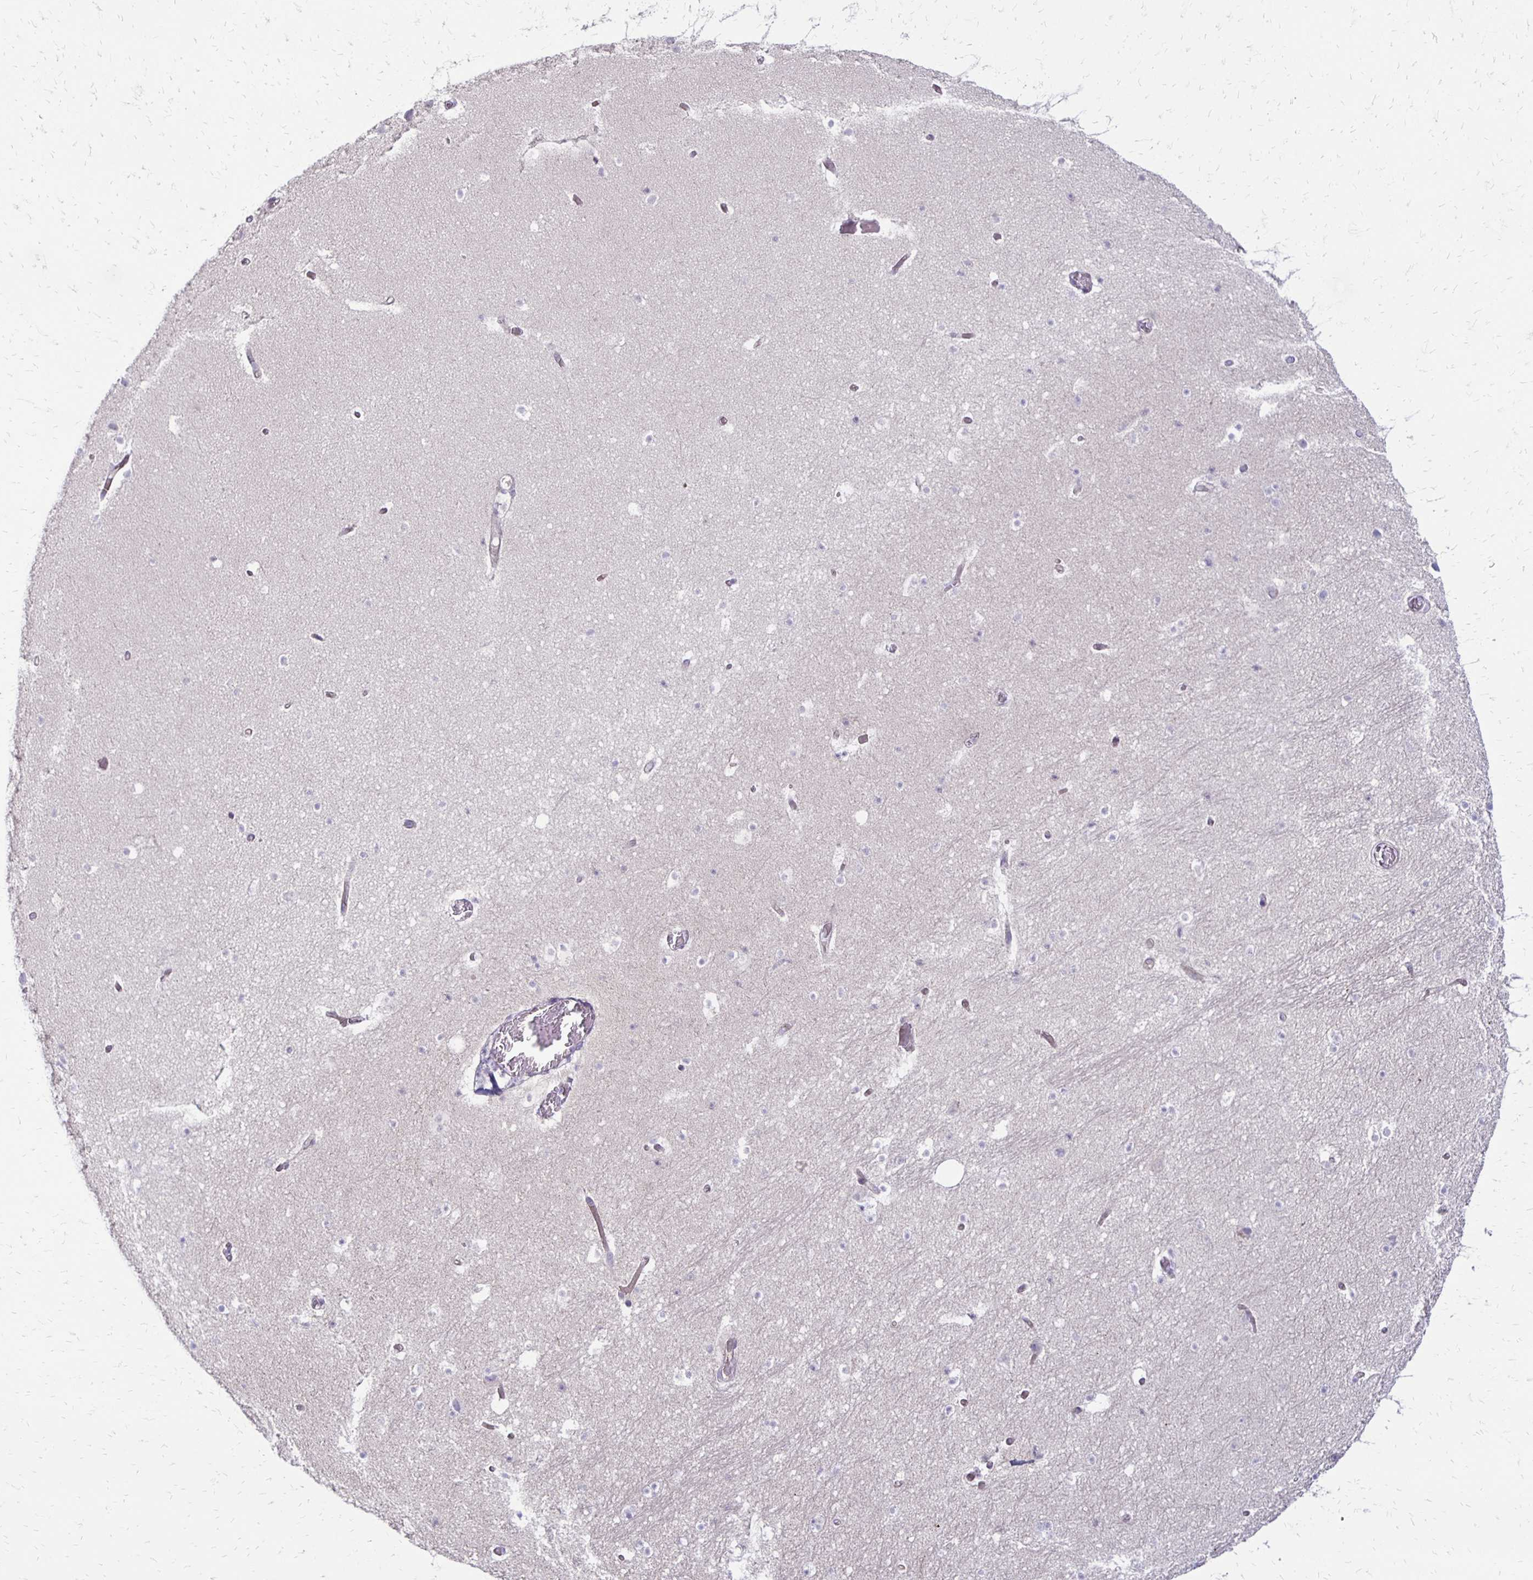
{"staining": {"intensity": "negative", "quantity": "none", "location": "none"}, "tissue": "hippocampus", "cell_type": "Glial cells", "image_type": "normal", "snomed": [{"axis": "morphology", "description": "Normal tissue, NOS"}, {"axis": "topography", "description": "Hippocampus"}], "caption": "Hippocampus was stained to show a protein in brown. There is no significant staining in glial cells. (DAB (3,3'-diaminobenzidine) IHC visualized using brightfield microscopy, high magnification).", "gene": "KATNBL1", "patient": {"sex": "male", "age": 26}}